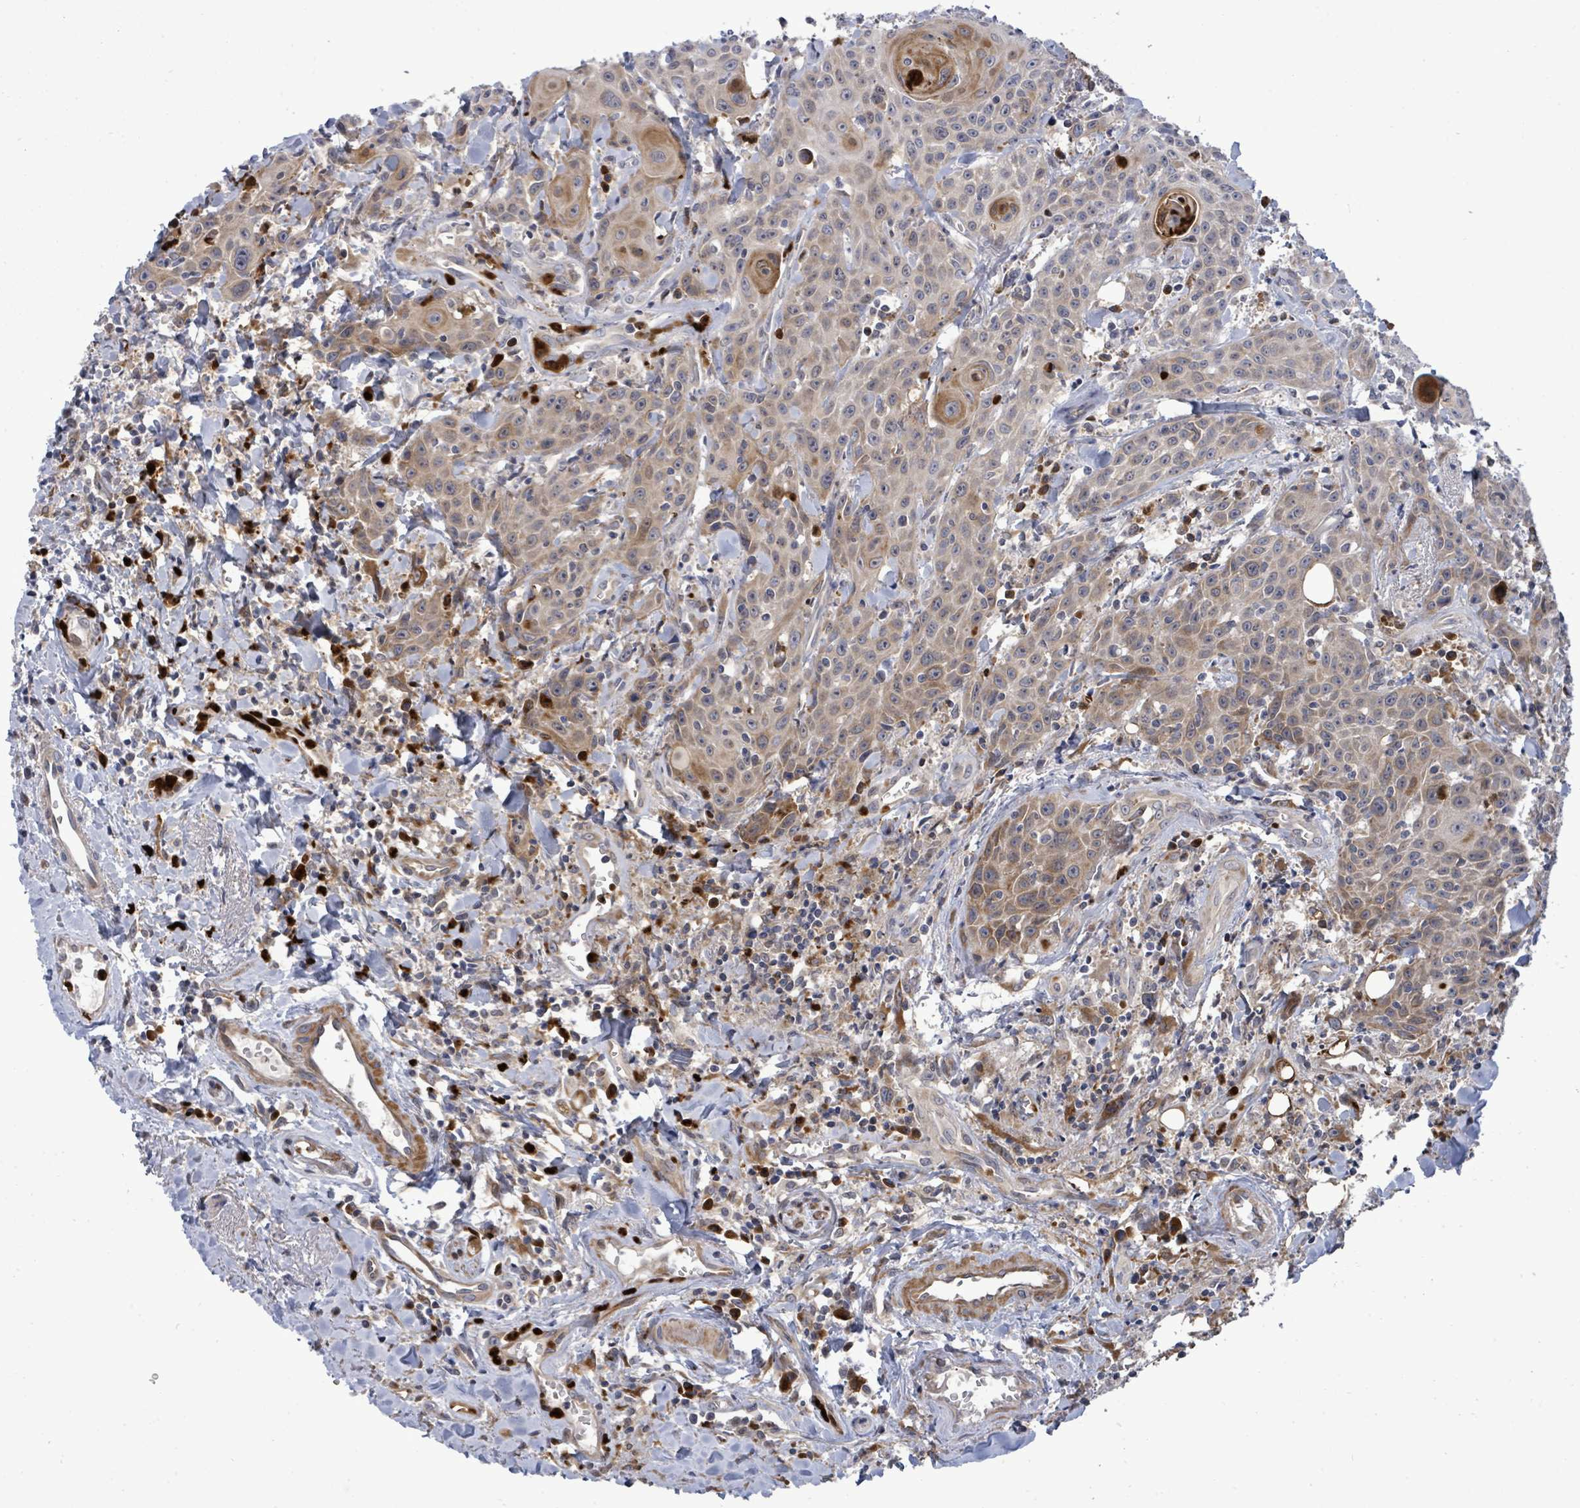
{"staining": {"intensity": "moderate", "quantity": "25%-75%", "location": "cytoplasmic/membranous"}, "tissue": "head and neck cancer", "cell_type": "Tumor cells", "image_type": "cancer", "snomed": [{"axis": "morphology", "description": "Squamous cell carcinoma, NOS"}, {"axis": "topography", "description": "Oral tissue"}, {"axis": "topography", "description": "Head-Neck"}], "caption": "Immunohistochemistry photomicrograph of human head and neck squamous cell carcinoma stained for a protein (brown), which exhibits medium levels of moderate cytoplasmic/membranous staining in approximately 25%-75% of tumor cells.", "gene": "SAR1A", "patient": {"sex": "female", "age": 82}}